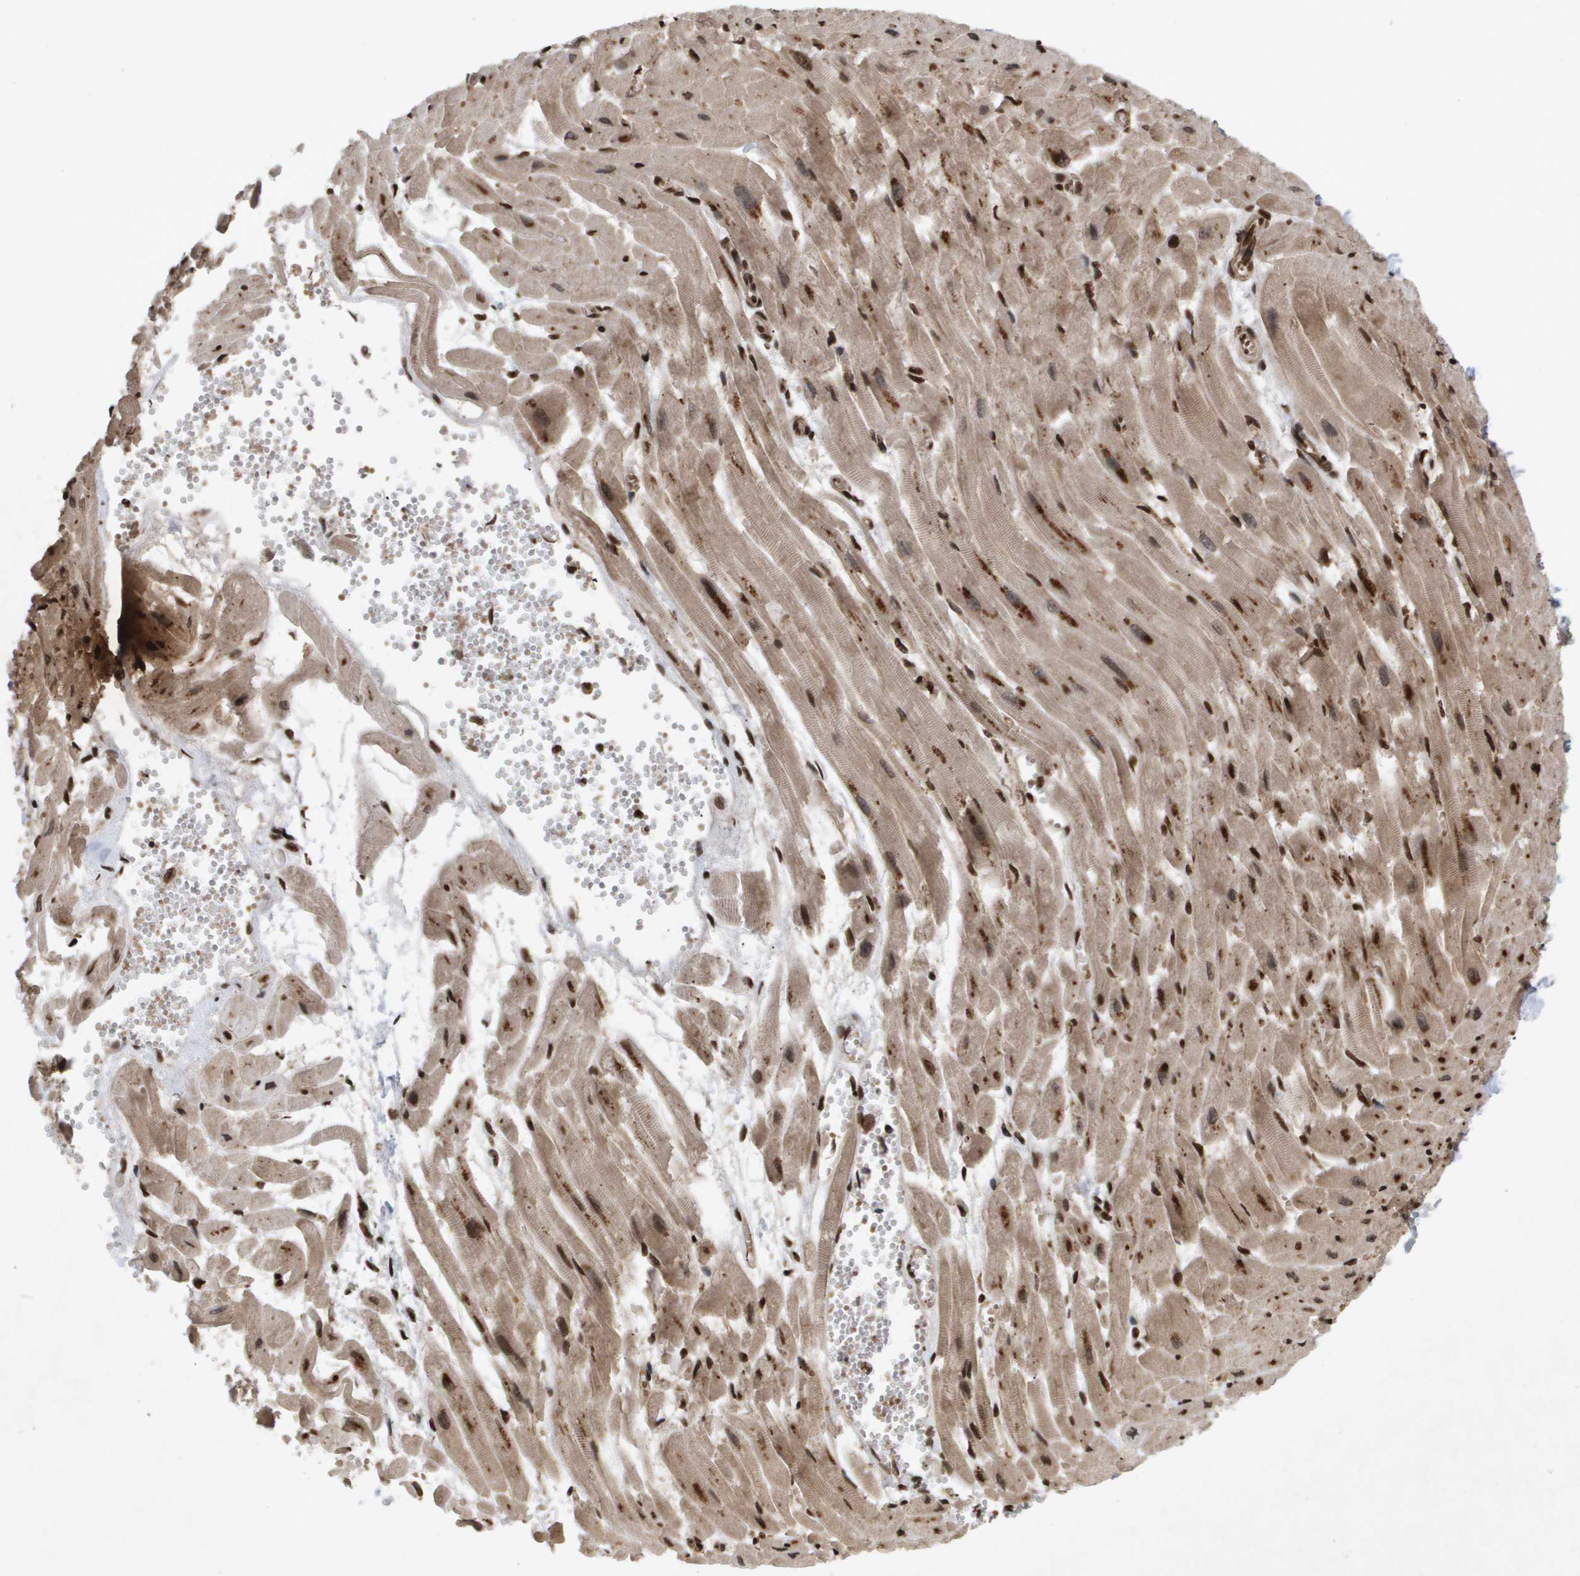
{"staining": {"intensity": "moderate", "quantity": ">75%", "location": "cytoplasmic/membranous,nuclear"}, "tissue": "heart muscle", "cell_type": "Cardiomyocytes", "image_type": "normal", "snomed": [{"axis": "morphology", "description": "Normal tissue, NOS"}, {"axis": "topography", "description": "Heart"}], "caption": "Immunohistochemical staining of normal heart muscle exhibits medium levels of moderate cytoplasmic/membranous,nuclear staining in about >75% of cardiomyocytes.", "gene": "HSPA6", "patient": {"sex": "female", "age": 19}}